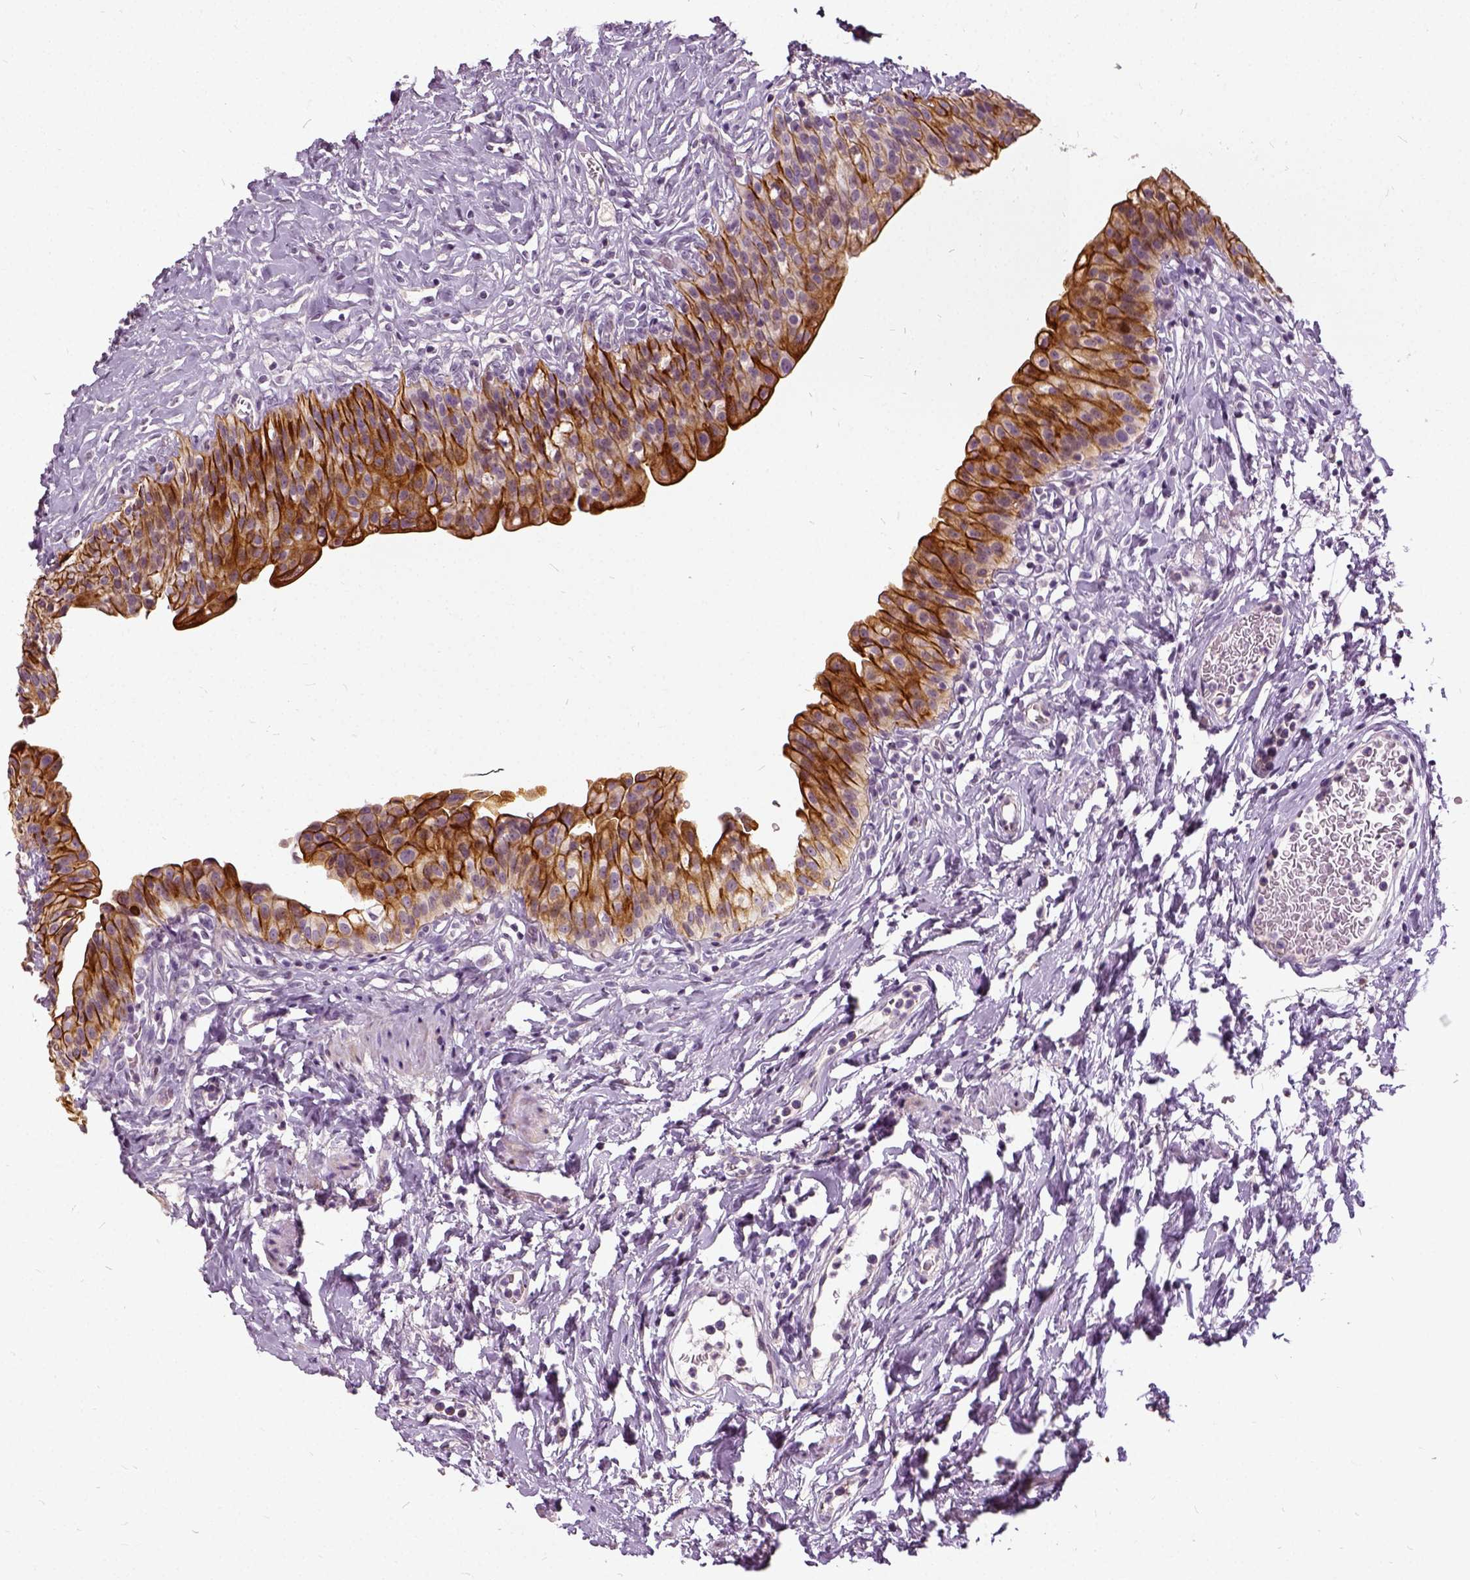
{"staining": {"intensity": "strong", "quantity": ">75%", "location": "cytoplasmic/membranous"}, "tissue": "urinary bladder", "cell_type": "Urothelial cells", "image_type": "normal", "snomed": [{"axis": "morphology", "description": "Normal tissue, NOS"}, {"axis": "topography", "description": "Urinary bladder"}], "caption": "Protein positivity by immunohistochemistry reveals strong cytoplasmic/membranous staining in about >75% of urothelial cells in unremarkable urinary bladder.", "gene": "ILRUN", "patient": {"sex": "male", "age": 76}}